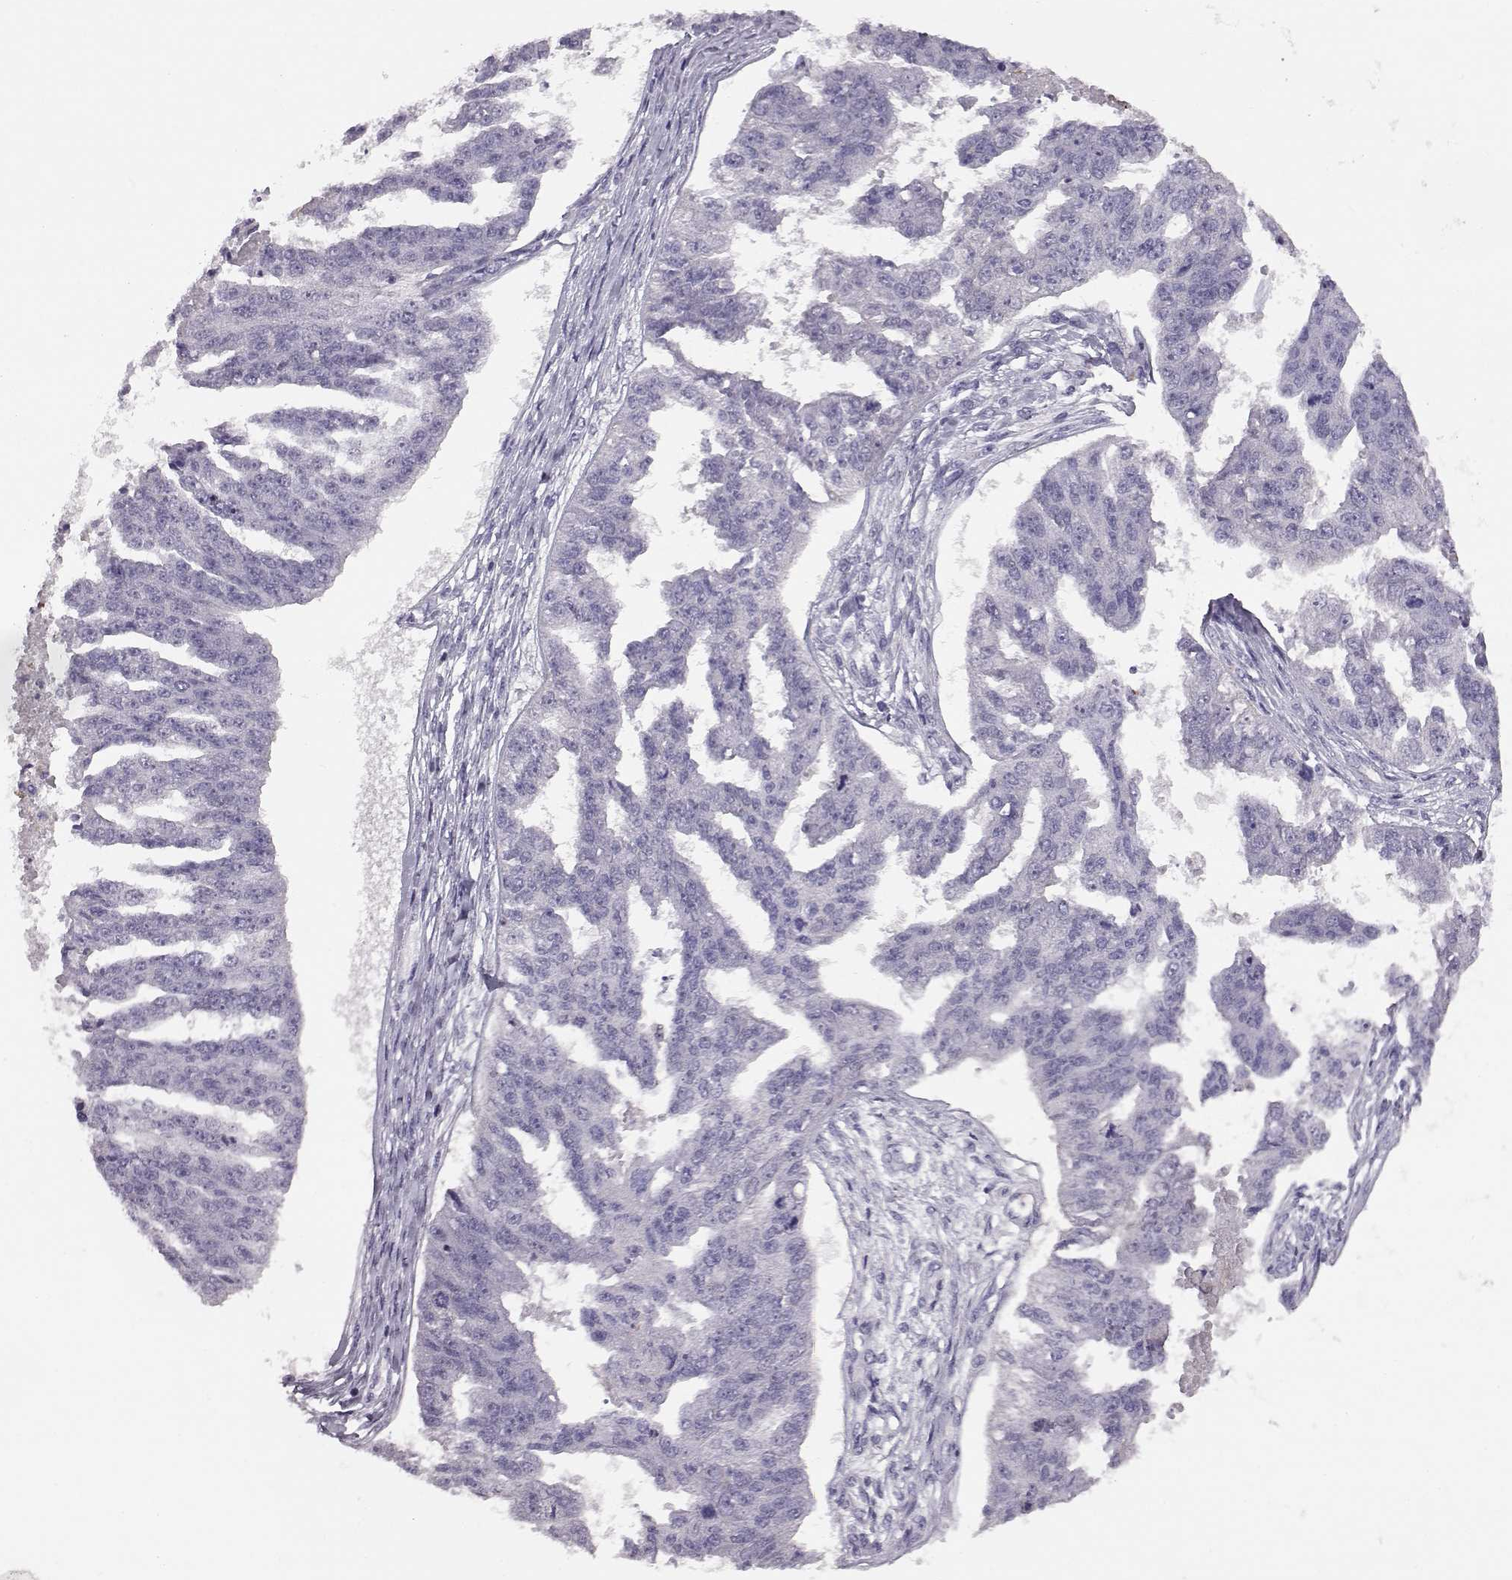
{"staining": {"intensity": "negative", "quantity": "none", "location": "none"}, "tissue": "ovarian cancer", "cell_type": "Tumor cells", "image_type": "cancer", "snomed": [{"axis": "morphology", "description": "Cystadenocarcinoma, serous, NOS"}, {"axis": "topography", "description": "Ovary"}], "caption": "This is a histopathology image of immunohistochemistry staining of serous cystadenocarcinoma (ovarian), which shows no staining in tumor cells.", "gene": "ADGRG5", "patient": {"sex": "female", "age": 58}}